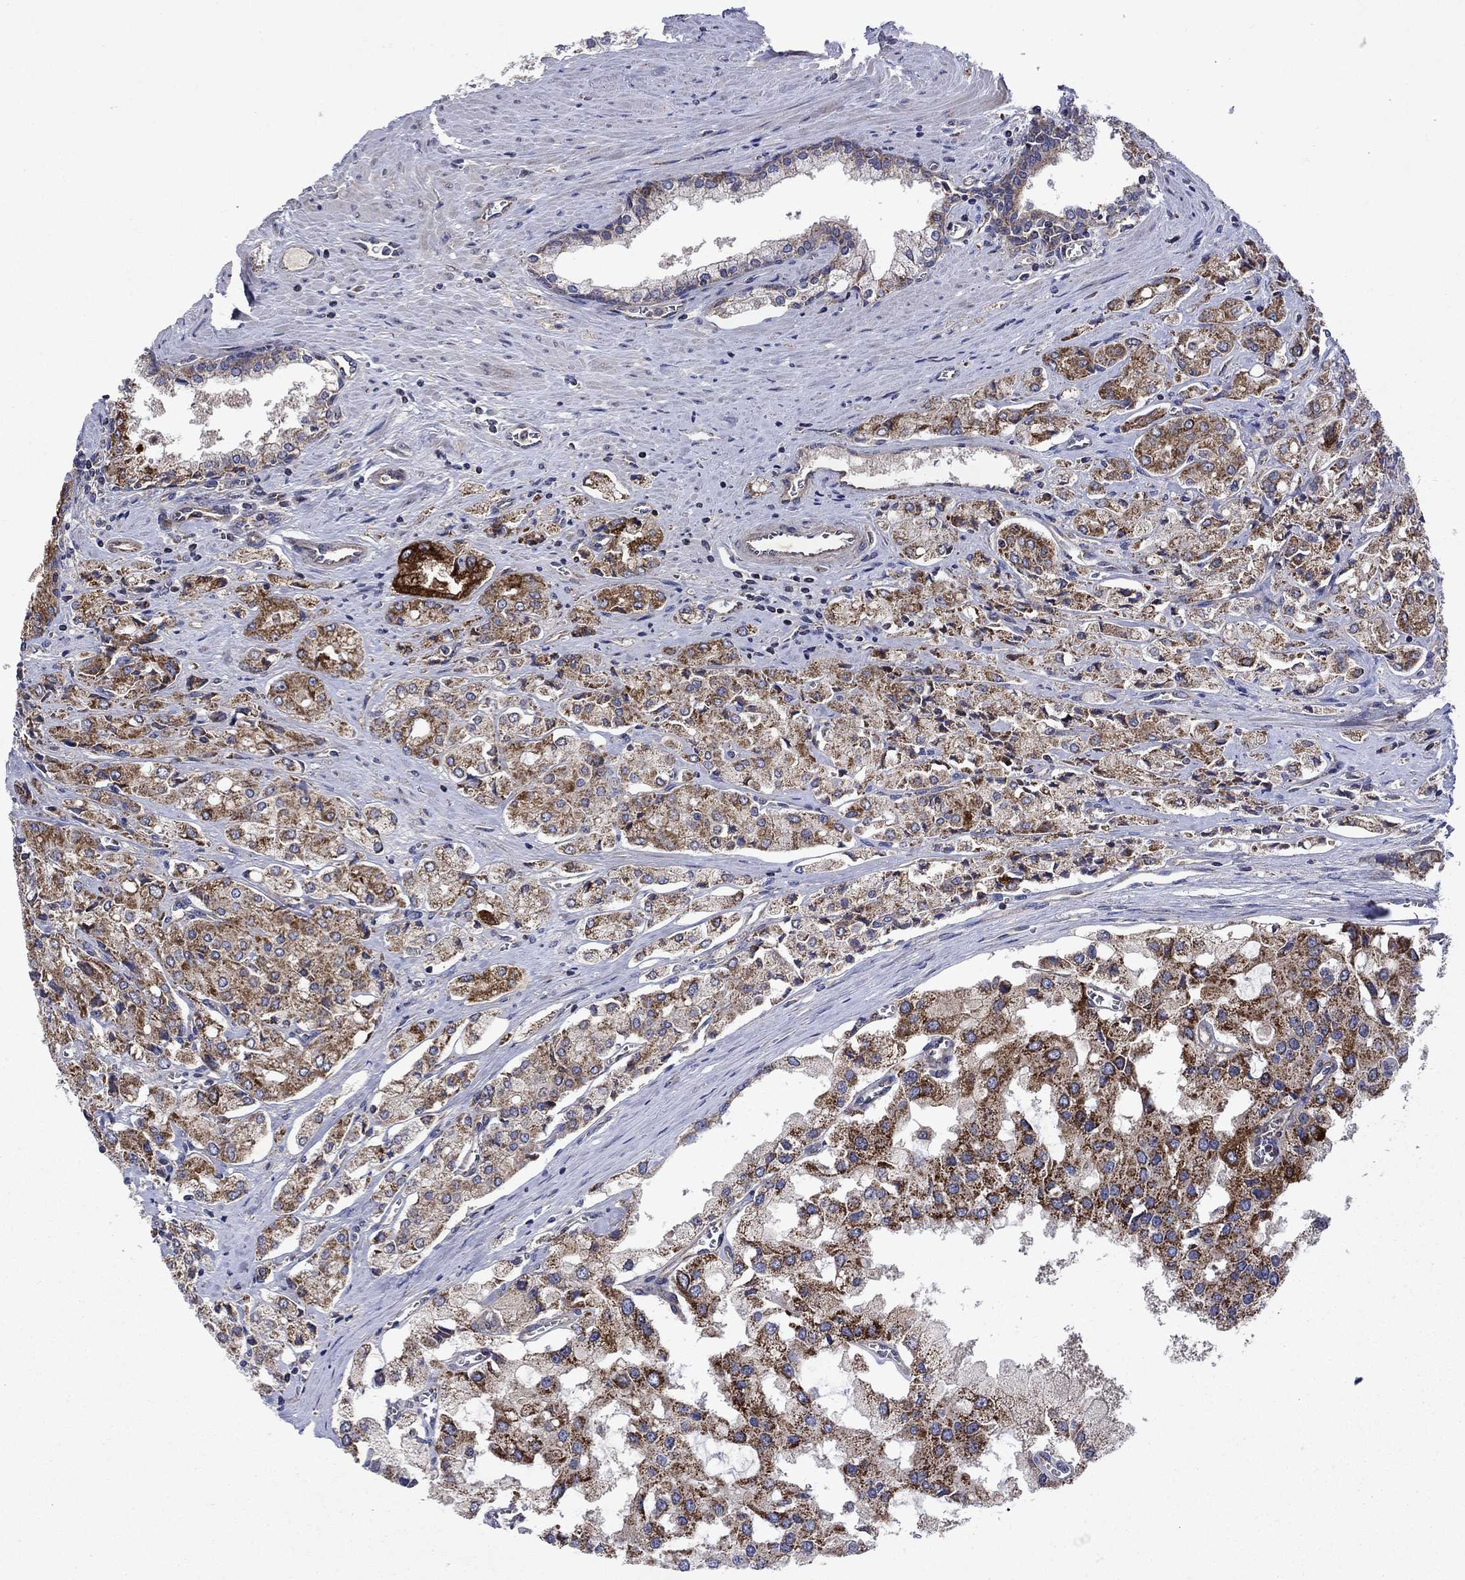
{"staining": {"intensity": "strong", "quantity": ">75%", "location": "cytoplasmic/membranous"}, "tissue": "prostate cancer", "cell_type": "Tumor cells", "image_type": "cancer", "snomed": [{"axis": "morphology", "description": "Adenocarcinoma, NOS"}, {"axis": "topography", "description": "Prostate and seminal vesicle, NOS"}, {"axis": "topography", "description": "Prostate"}], "caption": "The photomicrograph demonstrates a brown stain indicating the presence of a protein in the cytoplasmic/membranous of tumor cells in adenocarcinoma (prostate).", "gene": "KIF22", "patient": {"sex": "male", "age": 67}}